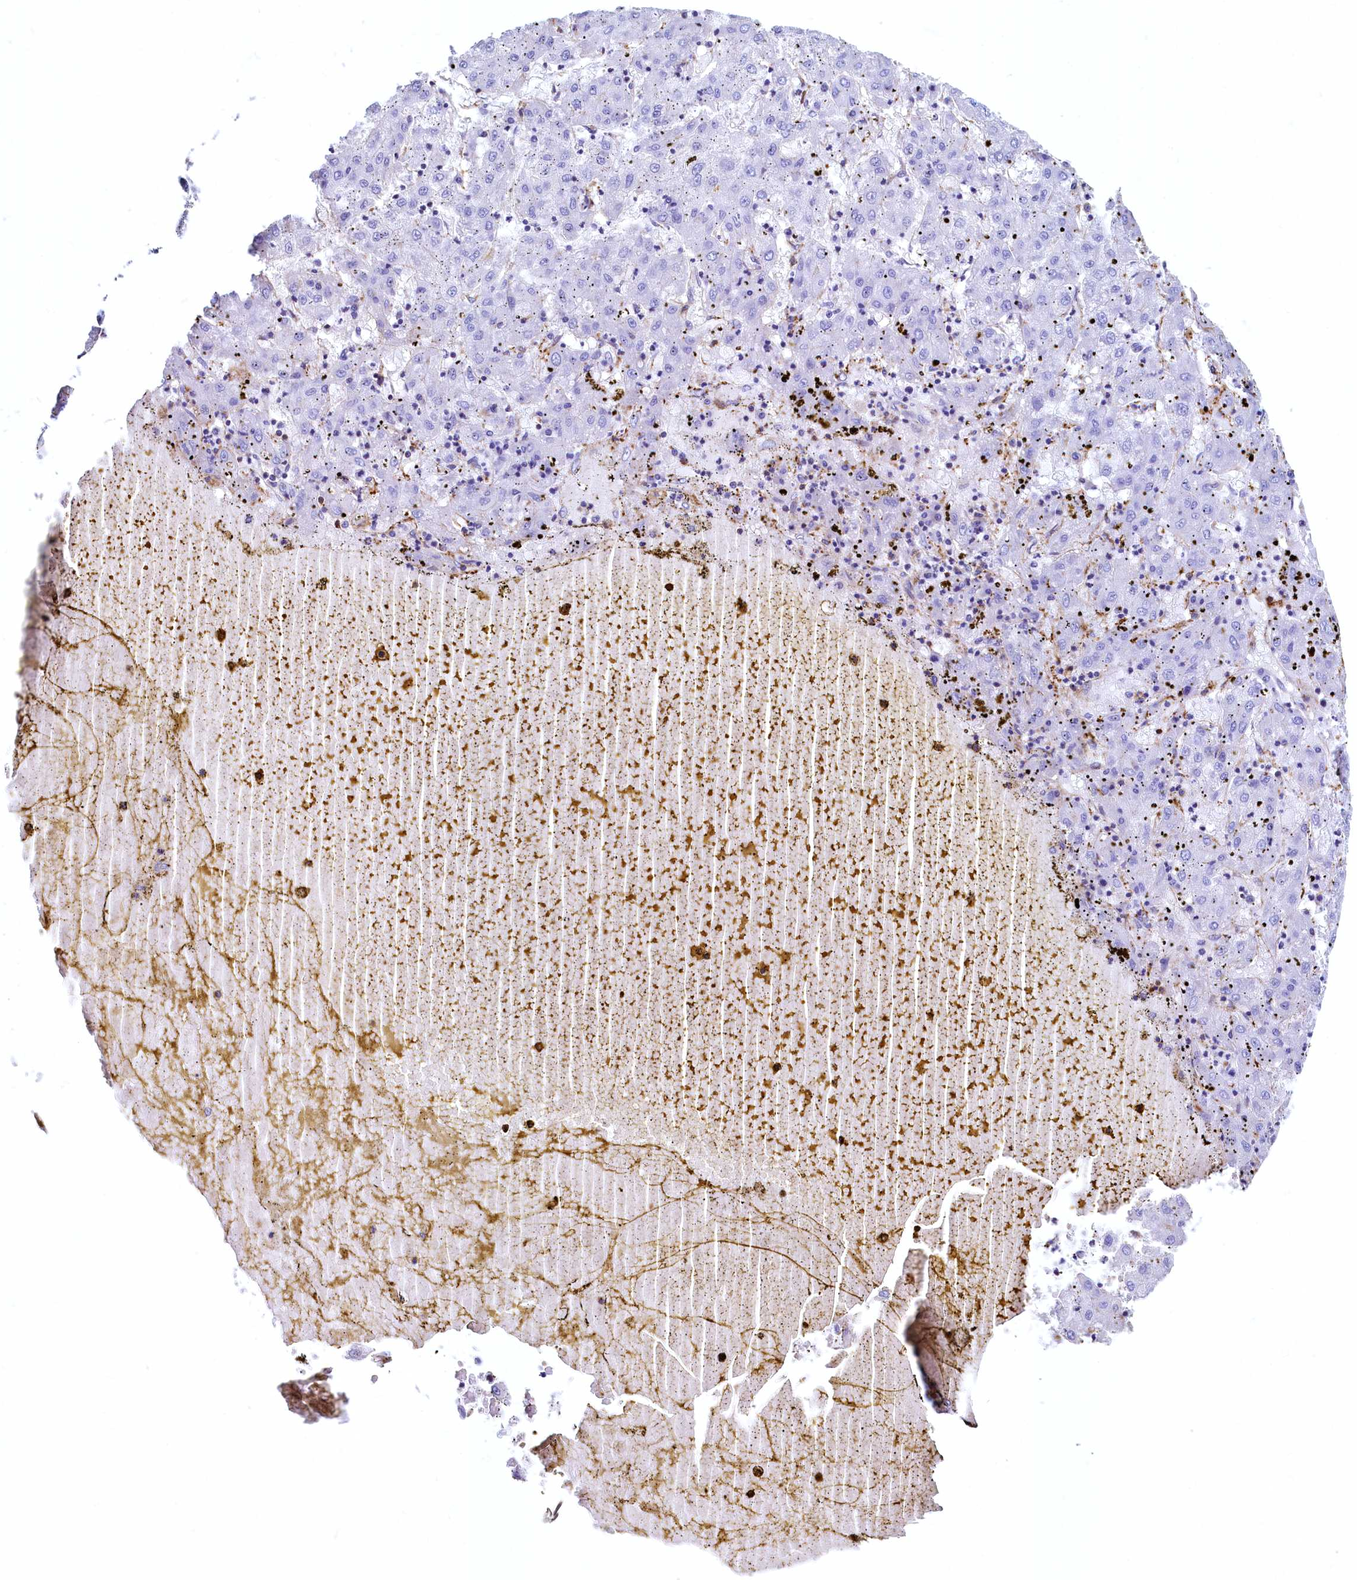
{"staining": {"intensity": "negative", "quantity": "none", "location": "none"}, "tissue": "liver cancer", "cell_type": "Tumor cells", "image_type": "cancer", "snomed": [{"axis": "morphology", "description": "Carcinoma, Hepatocellular, NOS"}, {"axis": "topography", "description": "Liver"}], "caption": "Immunohistochemical staining of liver cancer reveals no significant positivity in tumor cells.", "gene": "THBS1", "patient": {"sex": "male", "age": 72}}